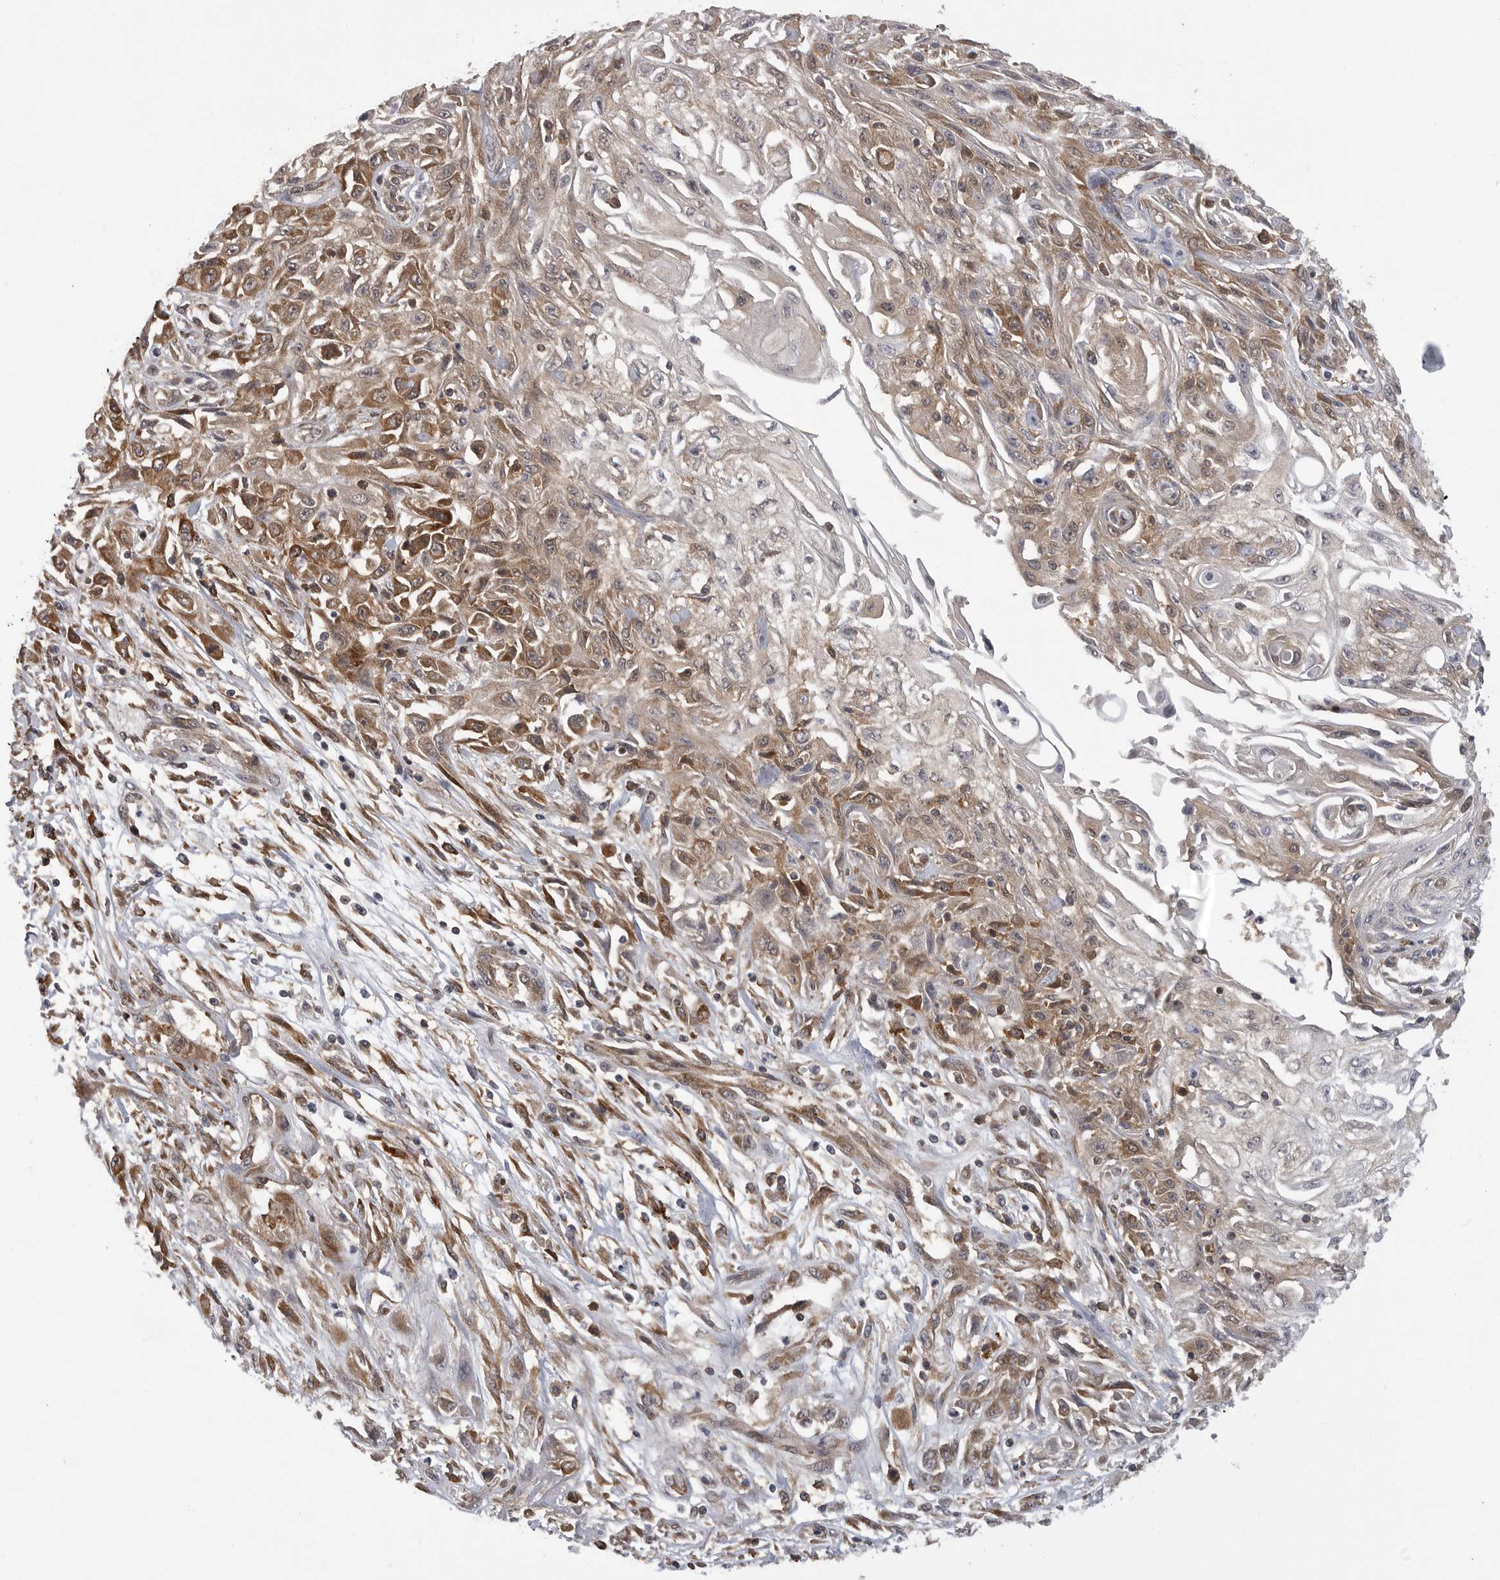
{"staining": {"intensity": "moderate", "quantity": ">75%", "location": "cytoplasmic/membranous"}, "tissue": "skin cancer", "cell_type": "Tumor cells", "image_type": "cancer", "snomed": [{"axis": "morphology", "description": "Squamous cell carcinoma, NOS"}, {"axis": "morphology", "description": "Squamous cell carcinoma, metastatic, NOS"}, {"axis": "topography", "description": "Skin"}, {"axis": "topography", "description": "Lymph node"}], "caption": "IHC (DAB (3,3'-diaminobenzidine)) staining of skin squamous cell carcinoma shows moderate cytoplasmic/membranous protein expression in about >75% of tumor cells.", "gene": "CACYBP", "patient": {"sex": "male", "age": 75}}